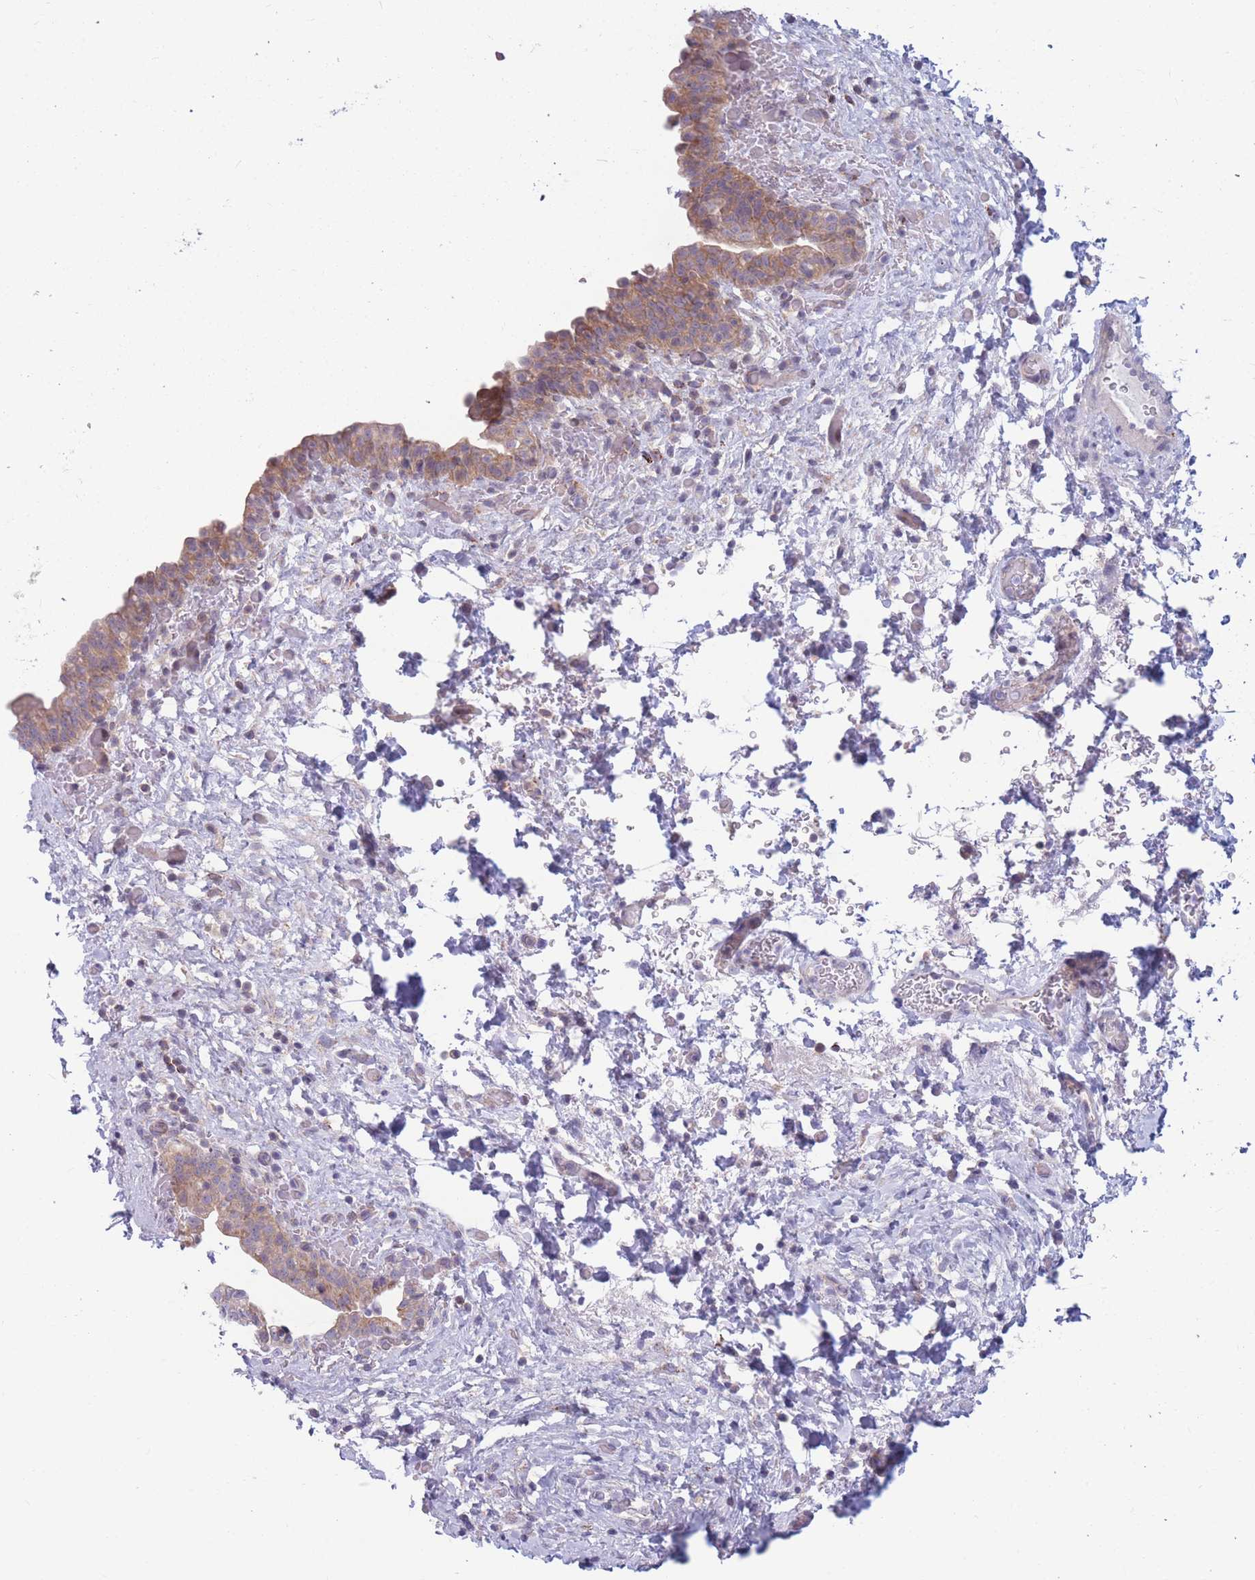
{"staining": {"intensity": "moderate", "quantity": ">75%", "location": "cytoplasmic/membranous"}, "tissue": "urinary bladder", "cell_type": "Urothelial cells", "image_type": "normal", "snomed": [{"axis": "morphology", "description": "Normal tissue, NOS"}, {"axis": "topography", "description": "Urinary bladder"}], "caption": "Immunohistochemistry (IHC) histopathology image of benign urinary bladder: urinary bladder stained using IHC displays medium levels of moderate protein expression localized specifically in the cytoplasmic/membranous of urothelial cells, appearing as a cytoplasmic/membranous brown color.", "gene": "PDE4A", "patient": {"sex": "male", "age": 69}}